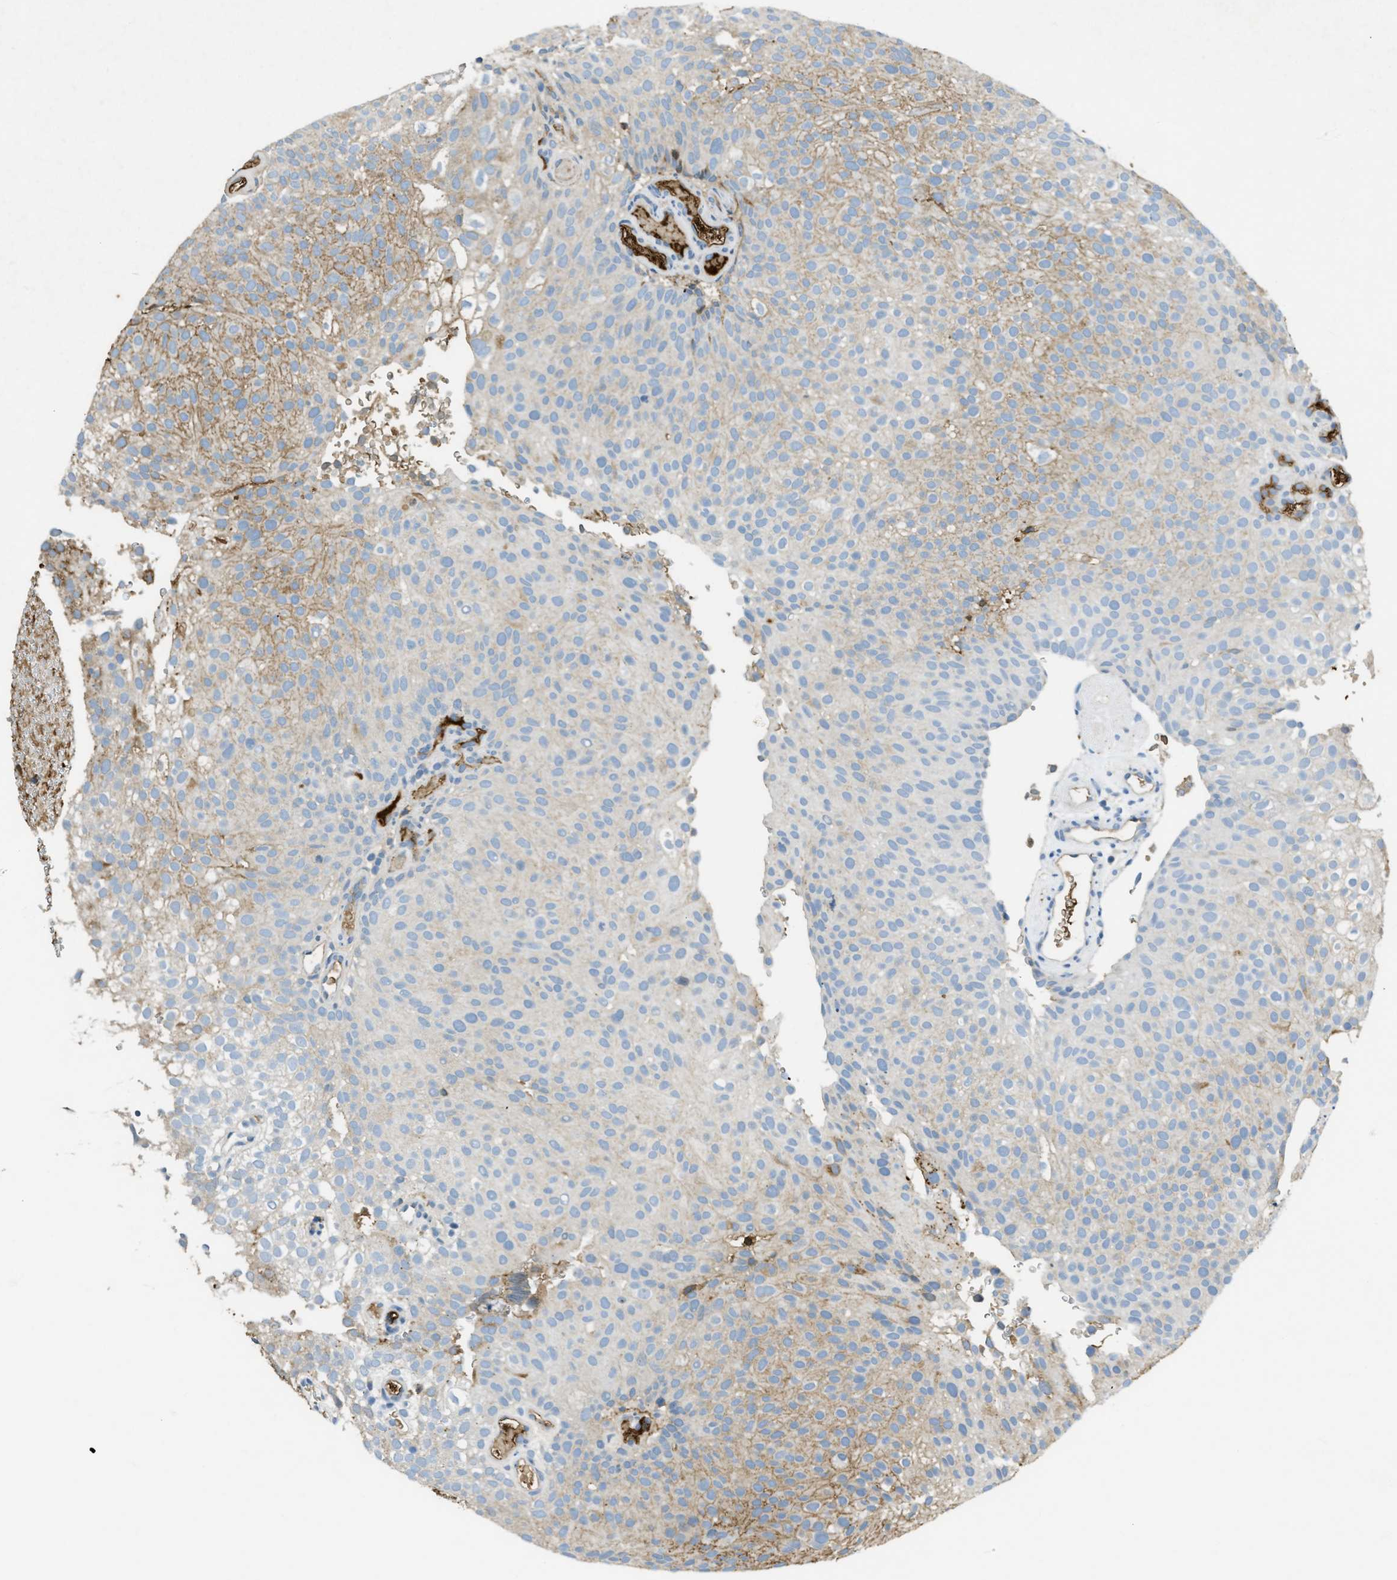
{"staining": {"intensity": "moderate", "quantity": ">75%", "location": "cytoplasmic/membranous"}, "tissue": "urothelial cancer", "cell_type": "Tumor cells", "image_type": "cancer", "snomed": [{"axis": "morphology", "description": "Urothelial carcinoma, Low grade"}, {"axis": "topography", "description": "Urinary bladder"}], "caption": "Low-grade urothelial carcinoma stained for a protein (brown) reveals moderate cytoplasmic/membranous positive positivity in approximately >75% of tumor cells.", "gene": "PRTN3", "patient": {"sex": "male", "age": 78}}